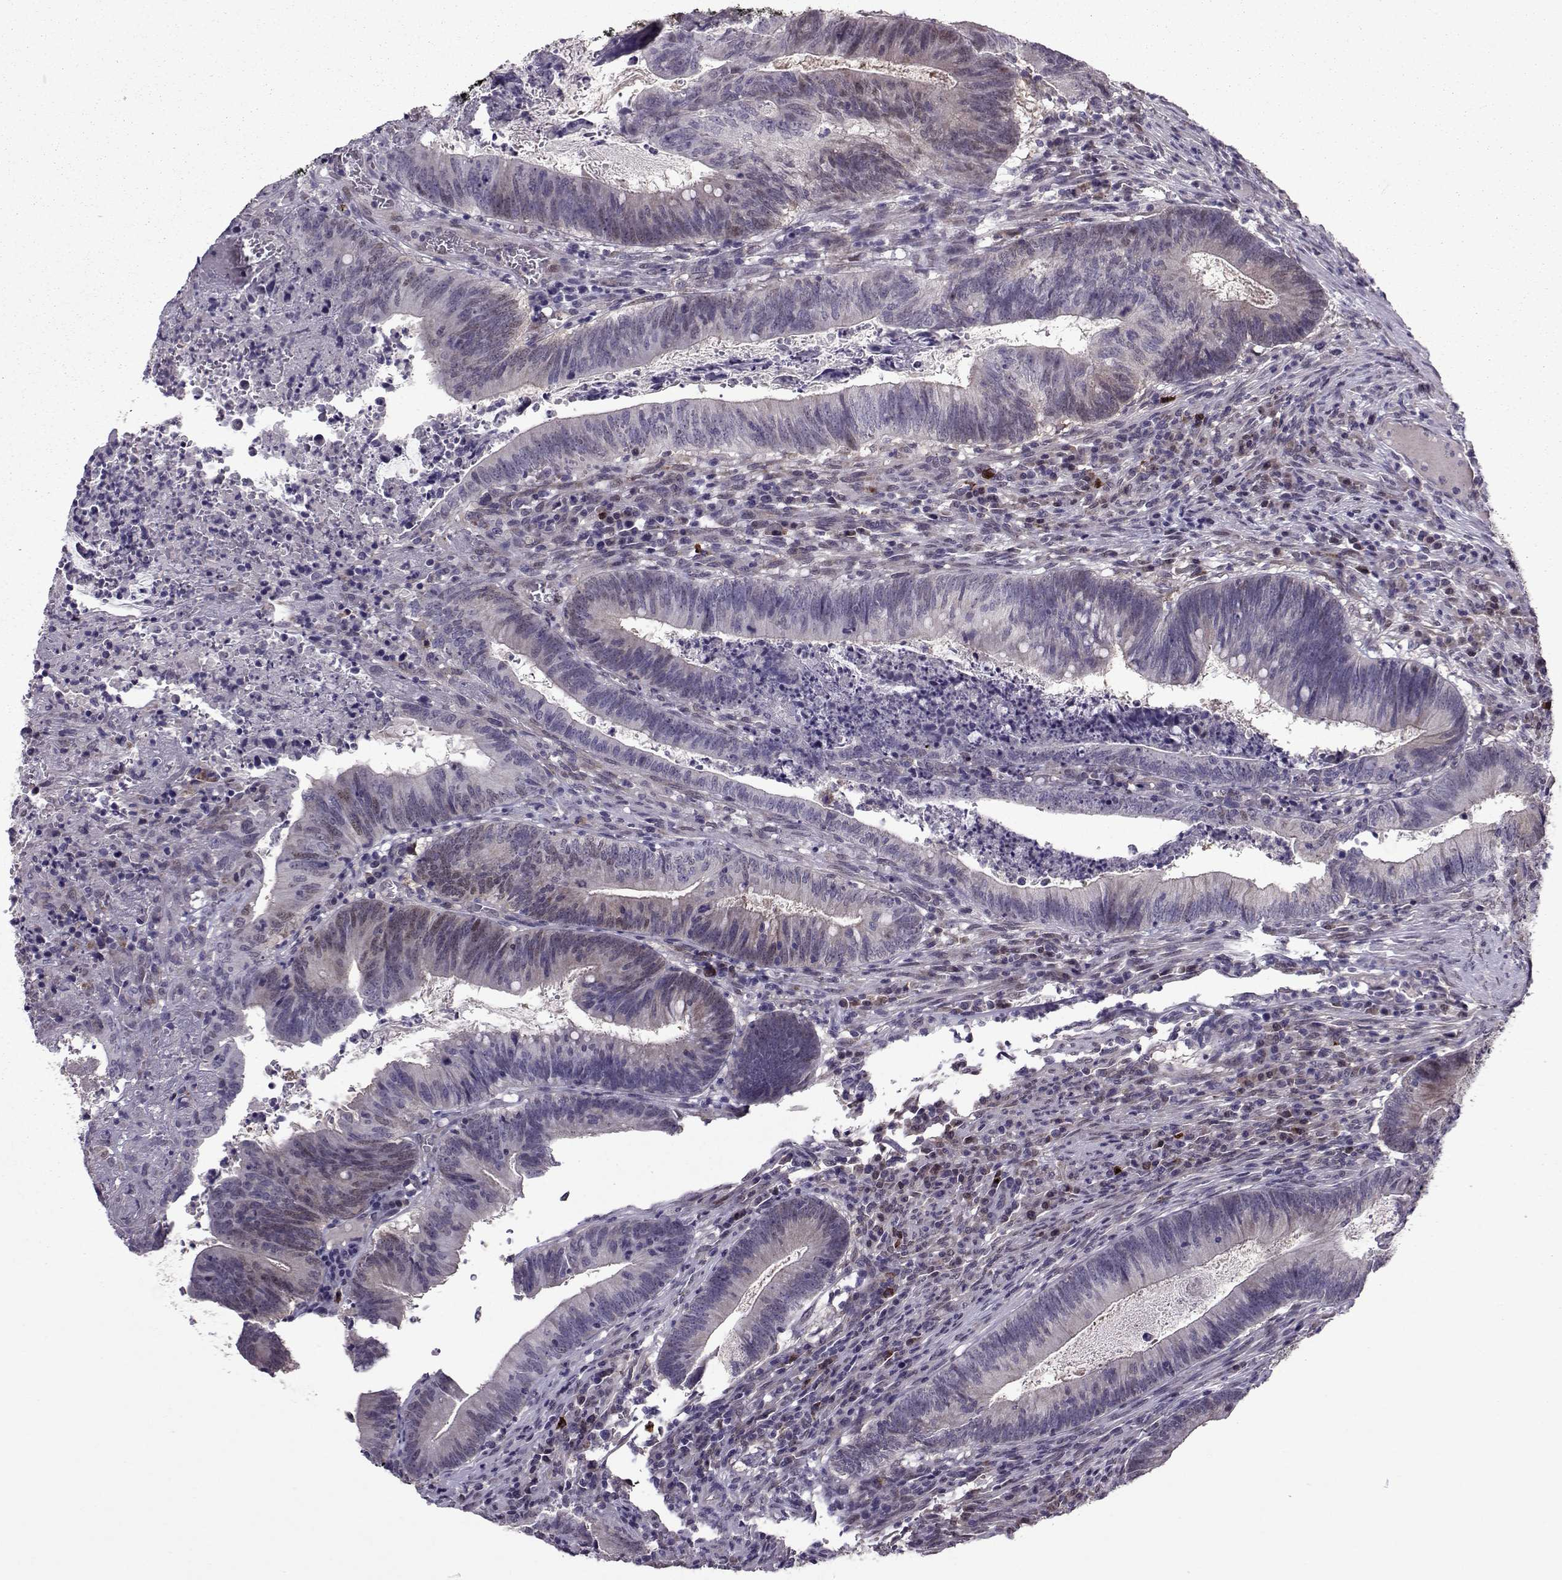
{"staining": {"intensity": "moderate", "quantity": "25%-75%", "location": "cytoplasmic/membranous,nuclear"}, "tissue": "colorectal cancer", "cell_type": "Tumor cells", "image_type": "cancer", "snomed": [{"axis": "morphology", "description": "Adenocarcinoma, NOS"}, {"axis": "topography", "description": "Colon"}], "caption": "Immunohistochemical staining of colorectal cancer (adenocarcinoma) displays medium levels of moderate cytoplasmic/membranous and nuclear staining in approximately 25%-75% of tumor cells. (Brightfield microscopy of DAB IHC at high magnification).", "gene": "CDK4", "patient": {"sex": "female", "age": 70}}